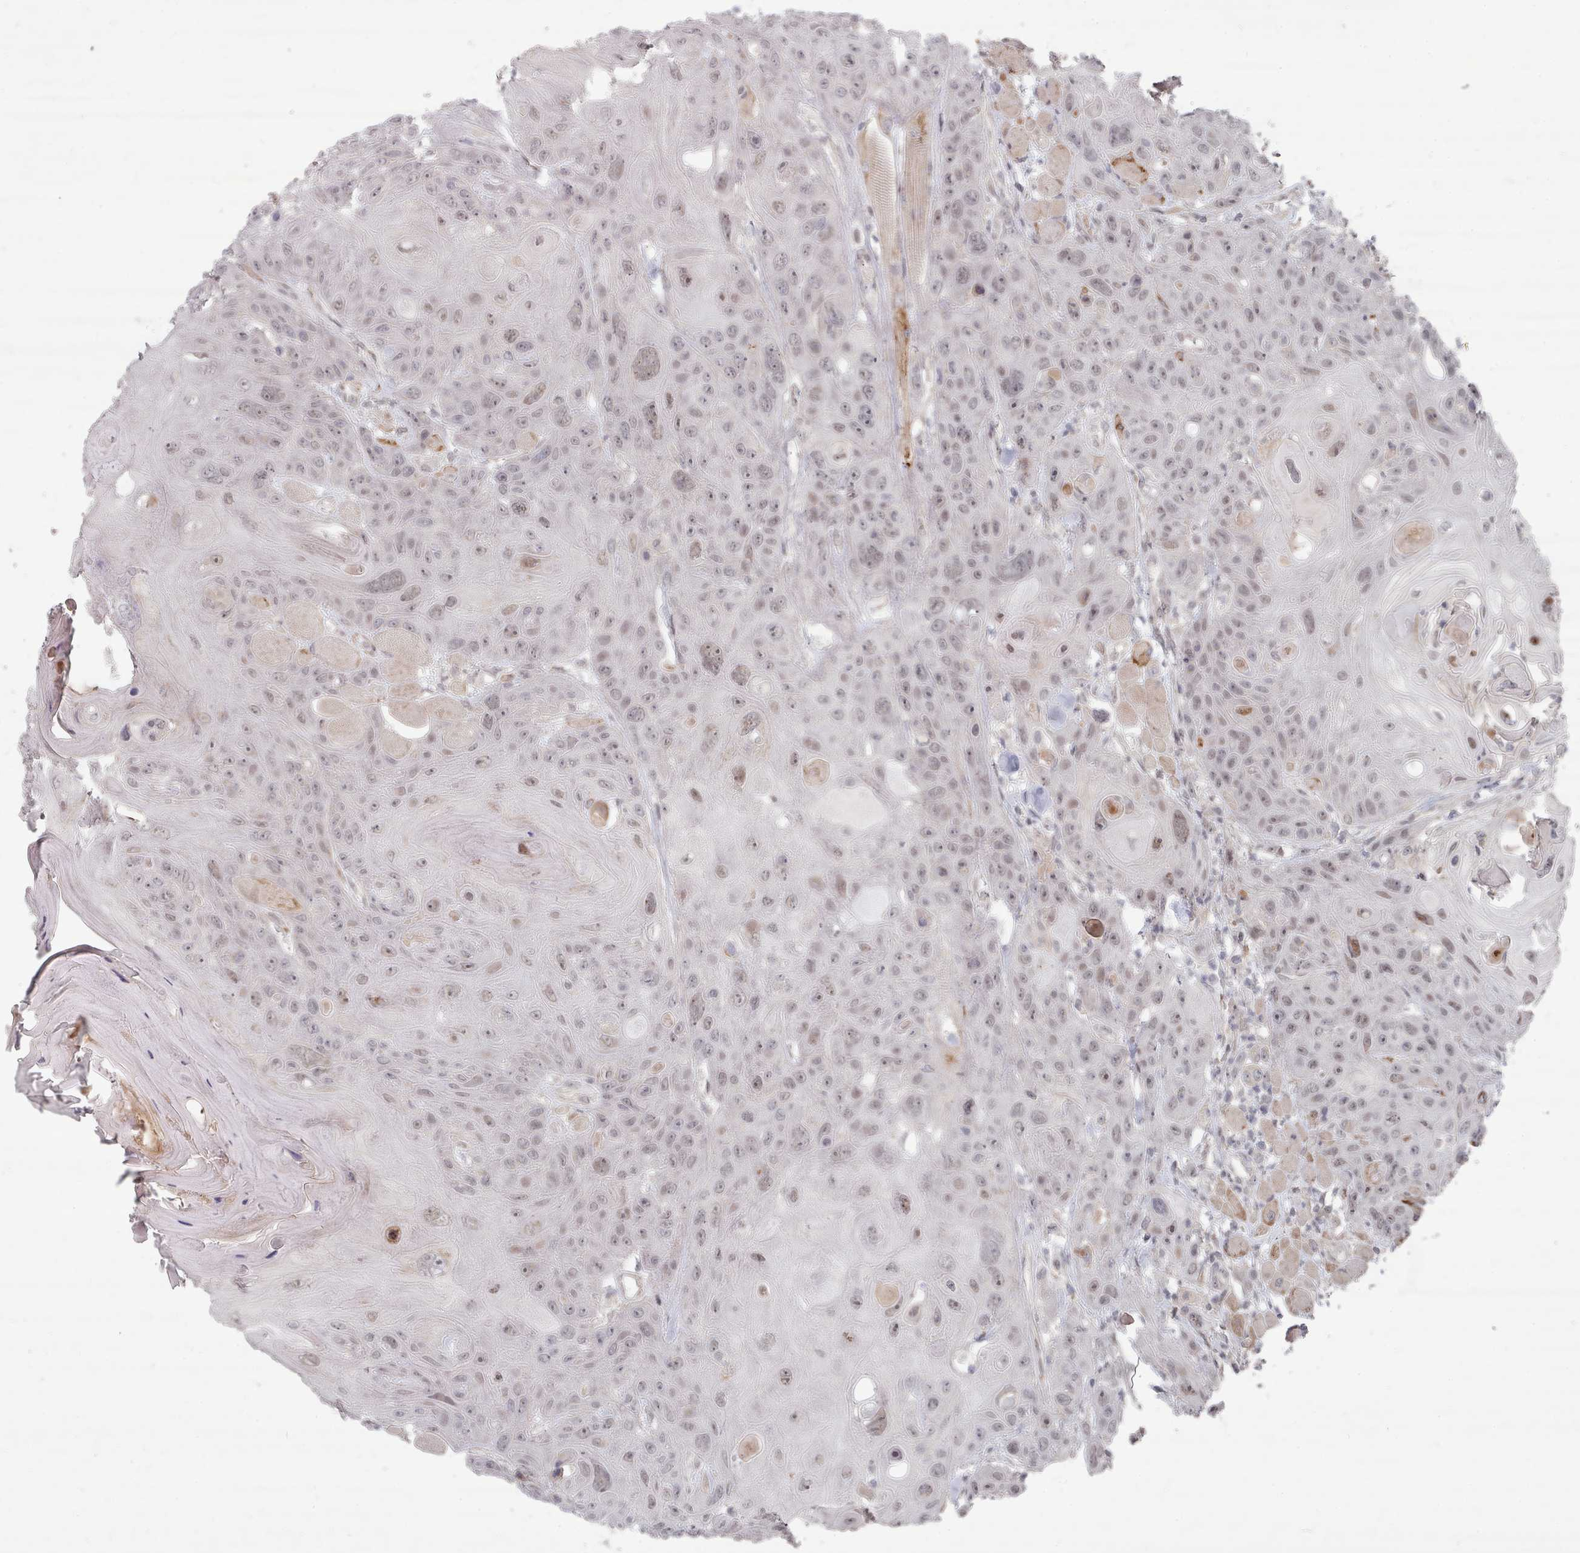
{"staining": {"intensity": "weak", "quantity": ">75%", "location": "nuclear"}, "tissue": "head and neck cancer", "cell_type": "Tumor cells", "image_type": "cancer", "snomed": [{"axis": "morphology", "description": "Squamous cell carcinoma, NOS"}, {"axis": "topography", "description": "Head-Neck"}], "caption": "Protein staining of head and neck cancer (squamous cell carcinoma) tissue displays weak nuclear staining in approximately >75% of tumor cells.", "gene": "CPSF4", "patient": {"sex": "female", "age": 59}}